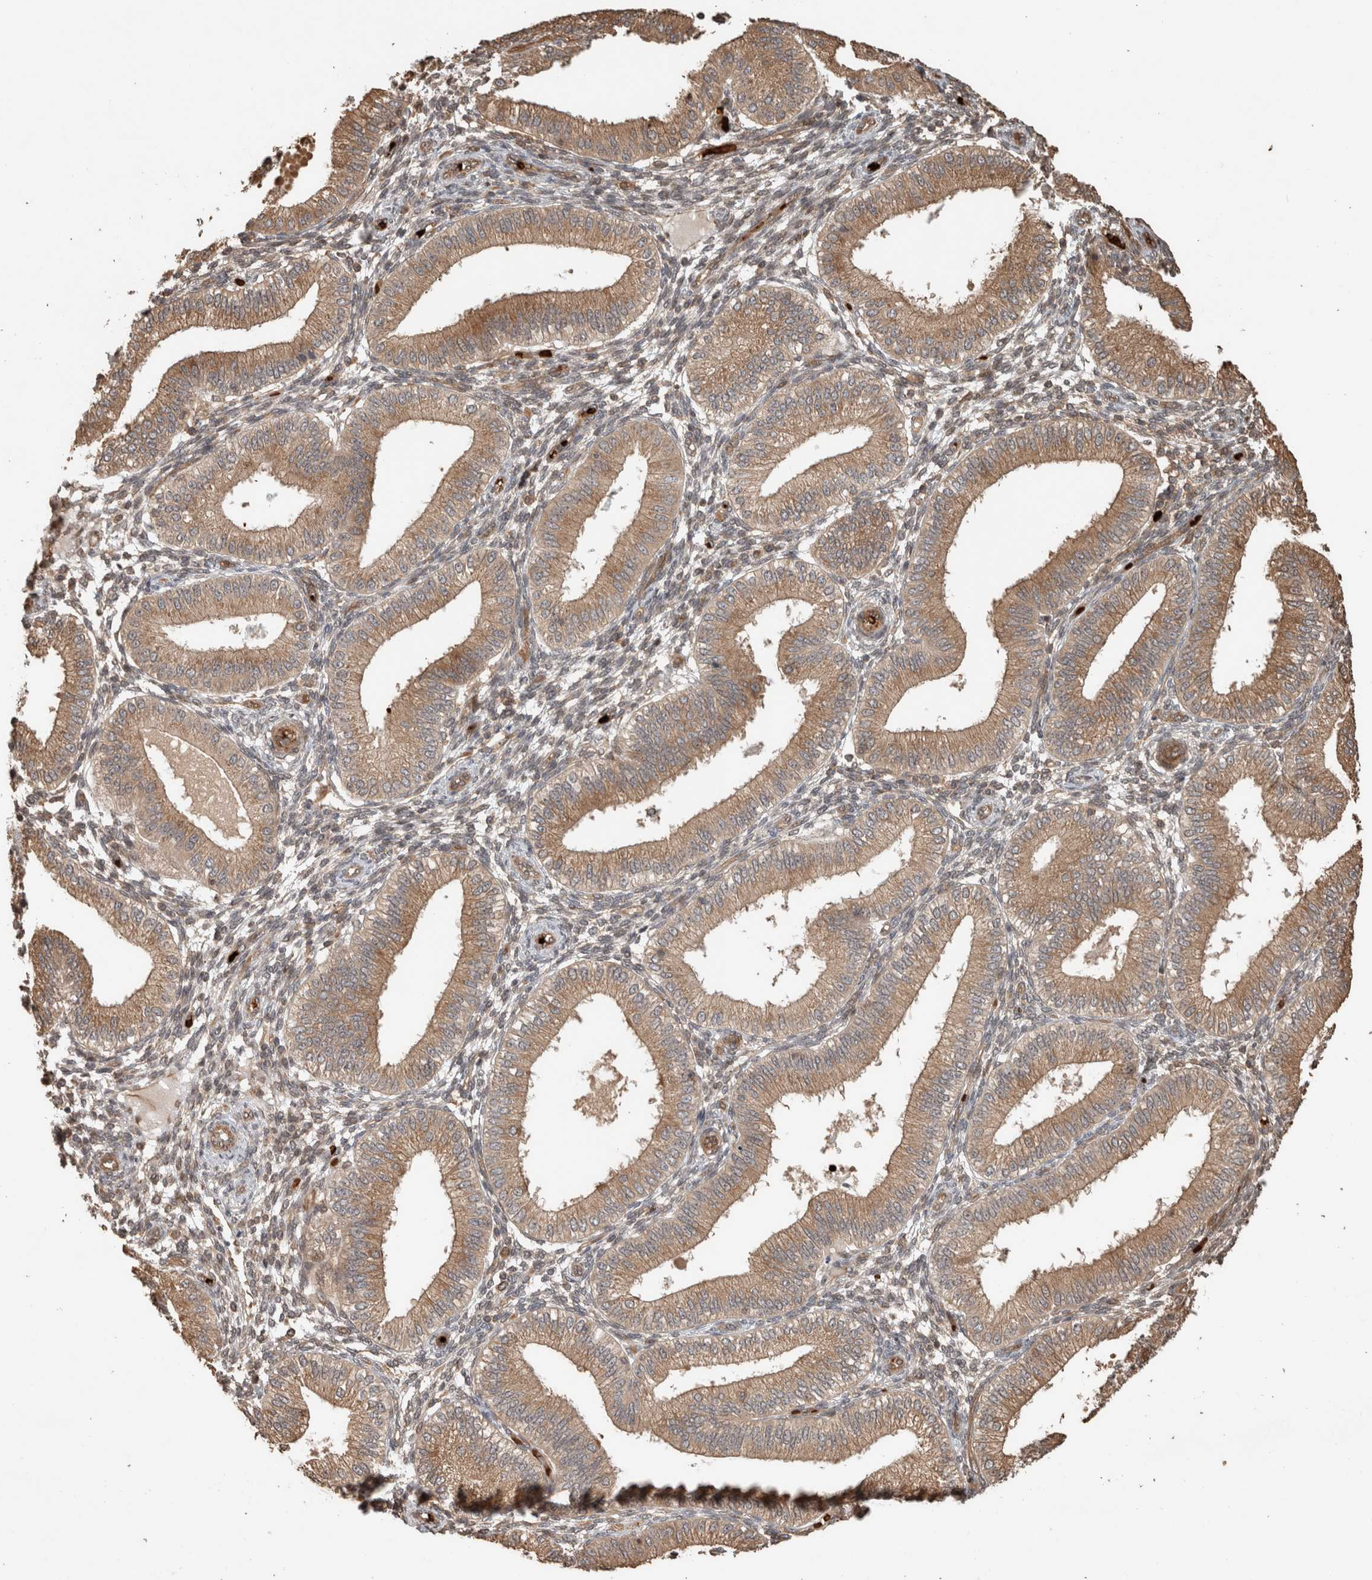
{"staining": {"intensity": "weak", "quantity": "25%-75%", "location": "cytoplasmic/membranous"}, "tissue": "endometrium", "cell_type": "Cells in endometrial stroma", "image_type": "normal", "snomed": [{"axis": "morphology", "description": "Normal tissue, NOS"}, {"axis": "topography", "description": "Endometrium"}], "caption": "Unremarkable endometrium was stained to show a protein in brown. There is low levels of weak cytoplasmic/membranous positivity in about 25%-75% of cells in endometrial stroma. (brown staining indicates protein expression, while blue staining denotes nuclei).", "gene": "OTUD6B", "patient": {"sex": "female", "age": 39}}